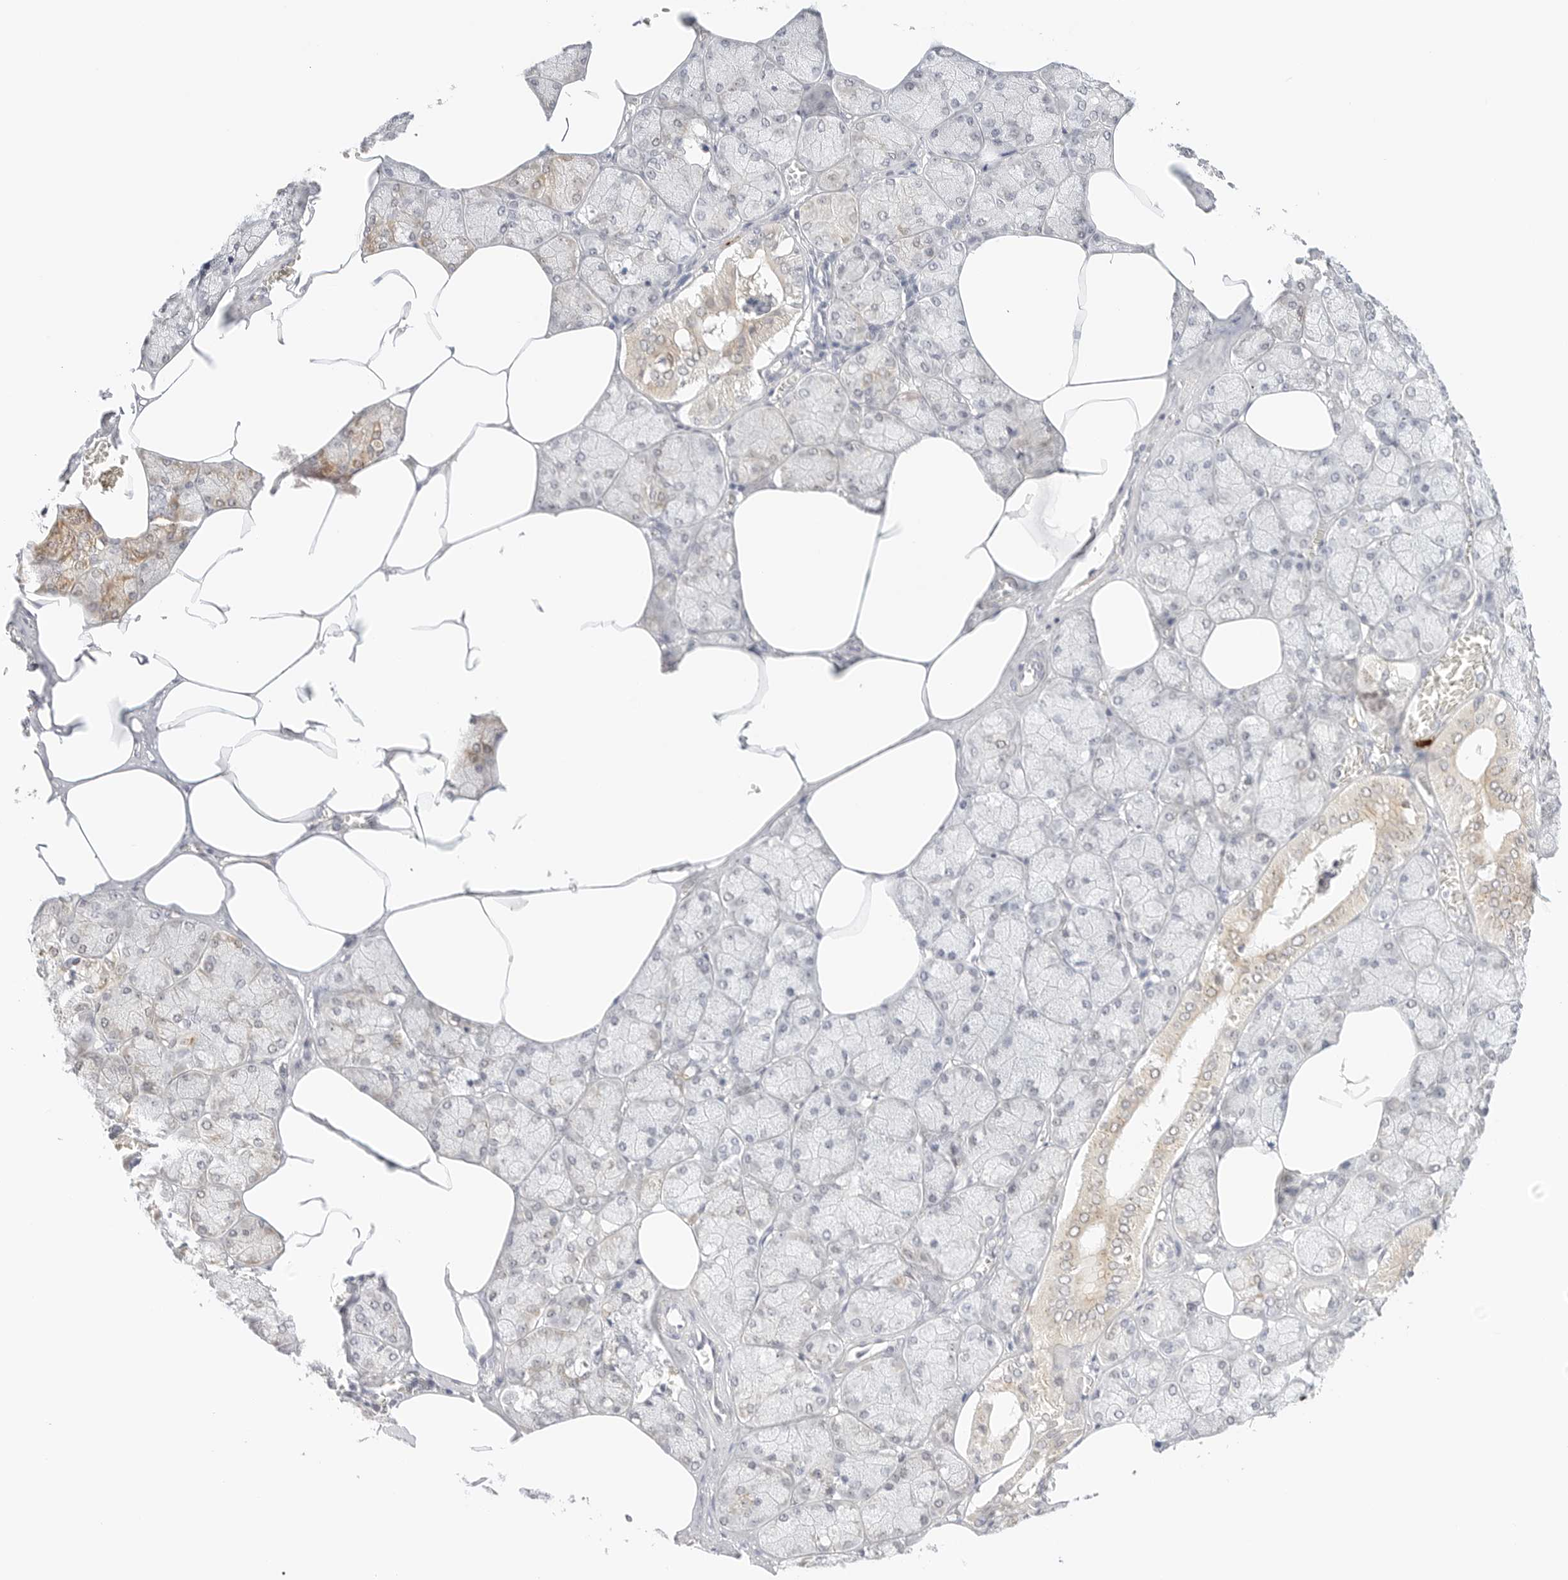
{"staining": {"intensity": "moderate", "quantity": "25%-75%", "location": "cytoplasmic/membranous"}, "tissue": "salivary gland", "cell_type": "Glandular cells", "image_type": "normal", "snomed": [{"axis": "morphology", "description": "Normal tissue, NOS"}, {"axis": "topography", "description": "Salivary gland"}], "caption": "Moderate cytoplasmic/membranous positivity is seen in about 25%-75% of glandular cells in normal salivary gland.", "gene": "TEKT2", "patient": {"sex": "male", "age": 62}}